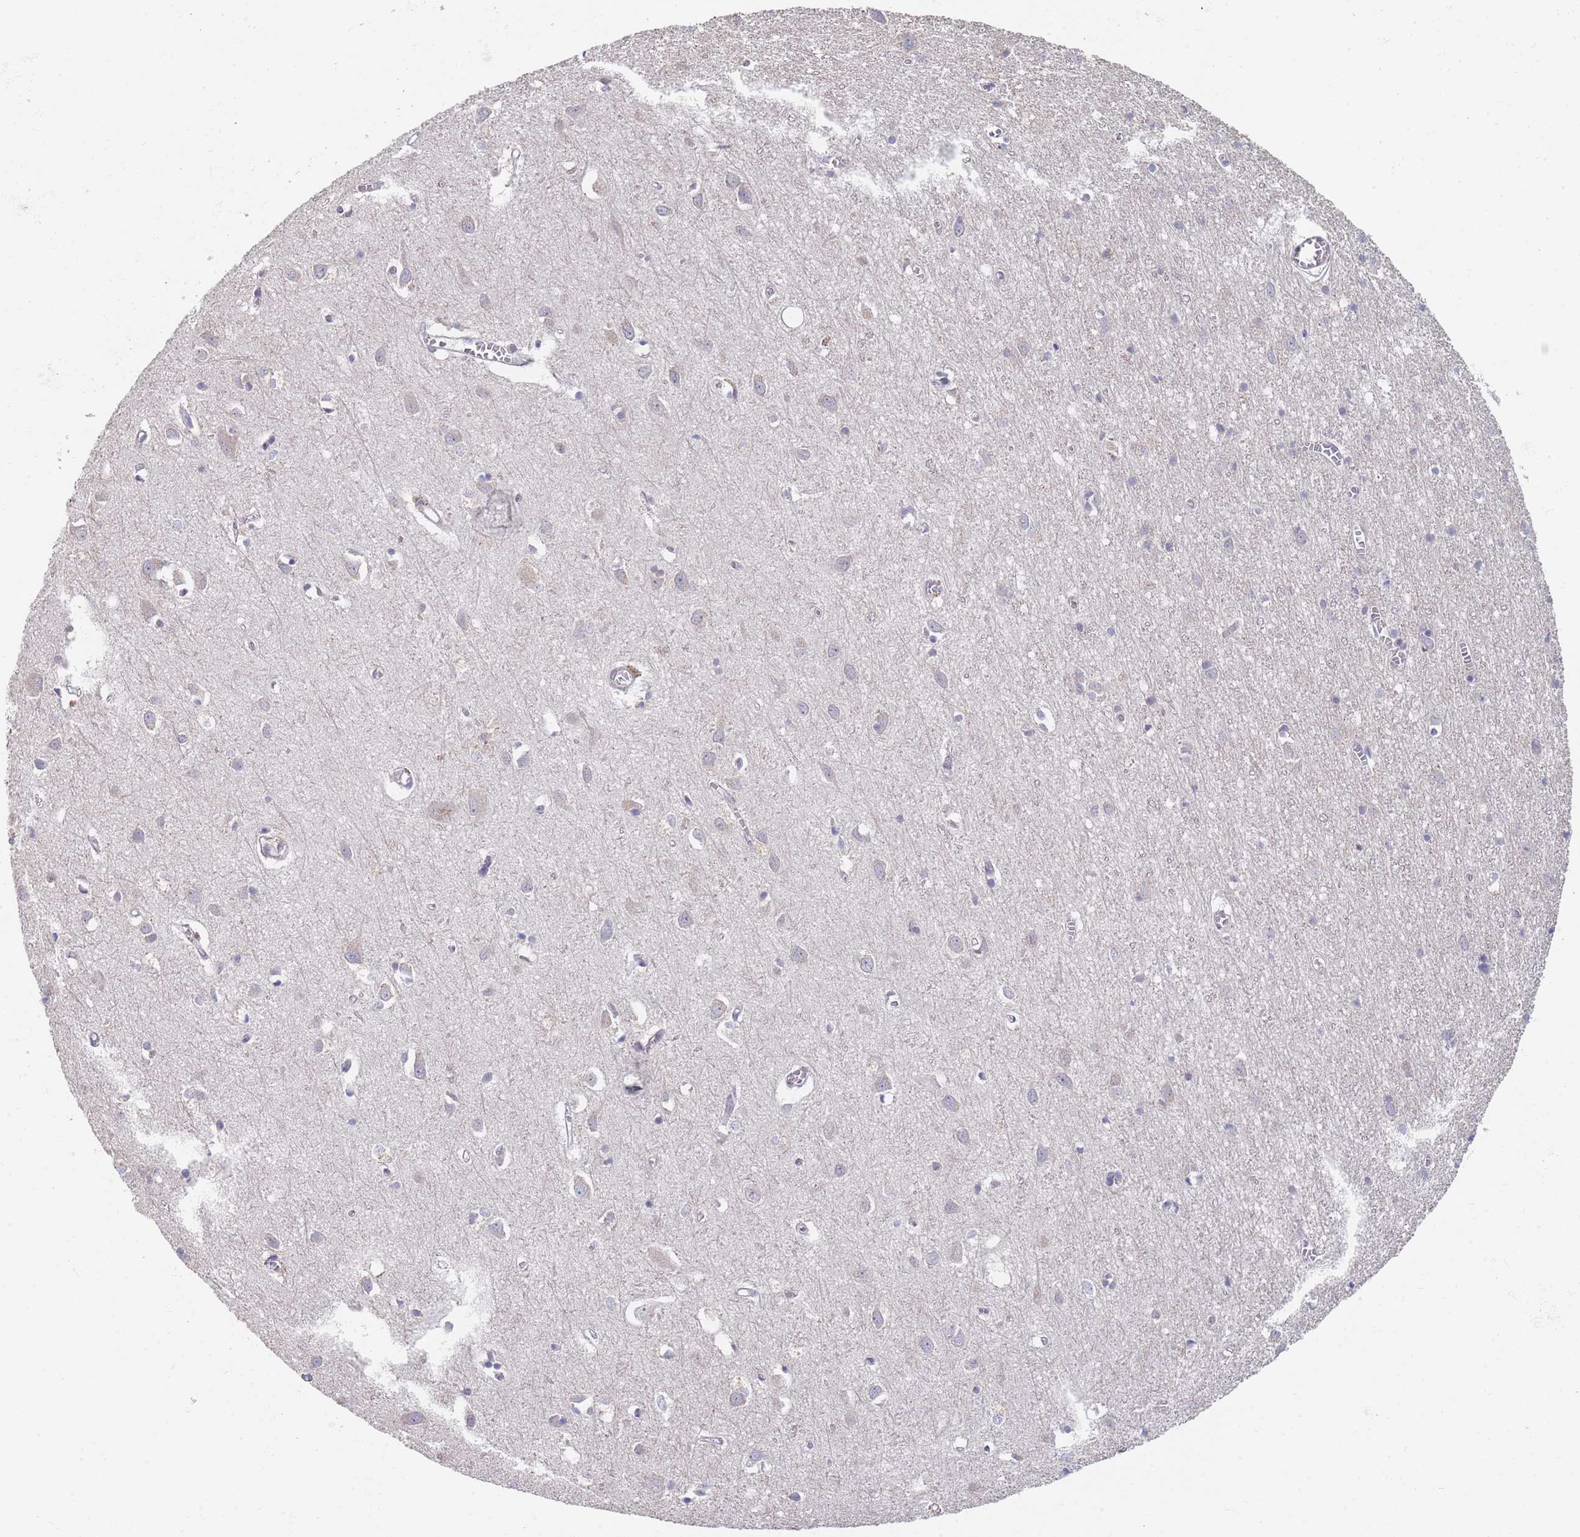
{"staining": {"intensity": "weak", "quantity": "<25%", "location": "cytoplasmic/membranous"}, "tissue": "cerebral cortex", "cell_type": "Endothelial cells", "image_type": "normal", "snomed": [{"axis": "morphology", "description": "Normal tissue, NOS"}, {"axis": "topography", "description": "Cerebral cortex"}], "caption": "DAB (3,3'-diaminobenzidine) immunohistochemical staining of benign human cerebral cortex reveals no significant staining in endothelial cells. (Brightfield microscopy of DAB IHC at high magnification).", "gene": "B4GALT4", "patient": {"sex": "female", "age": 64}}